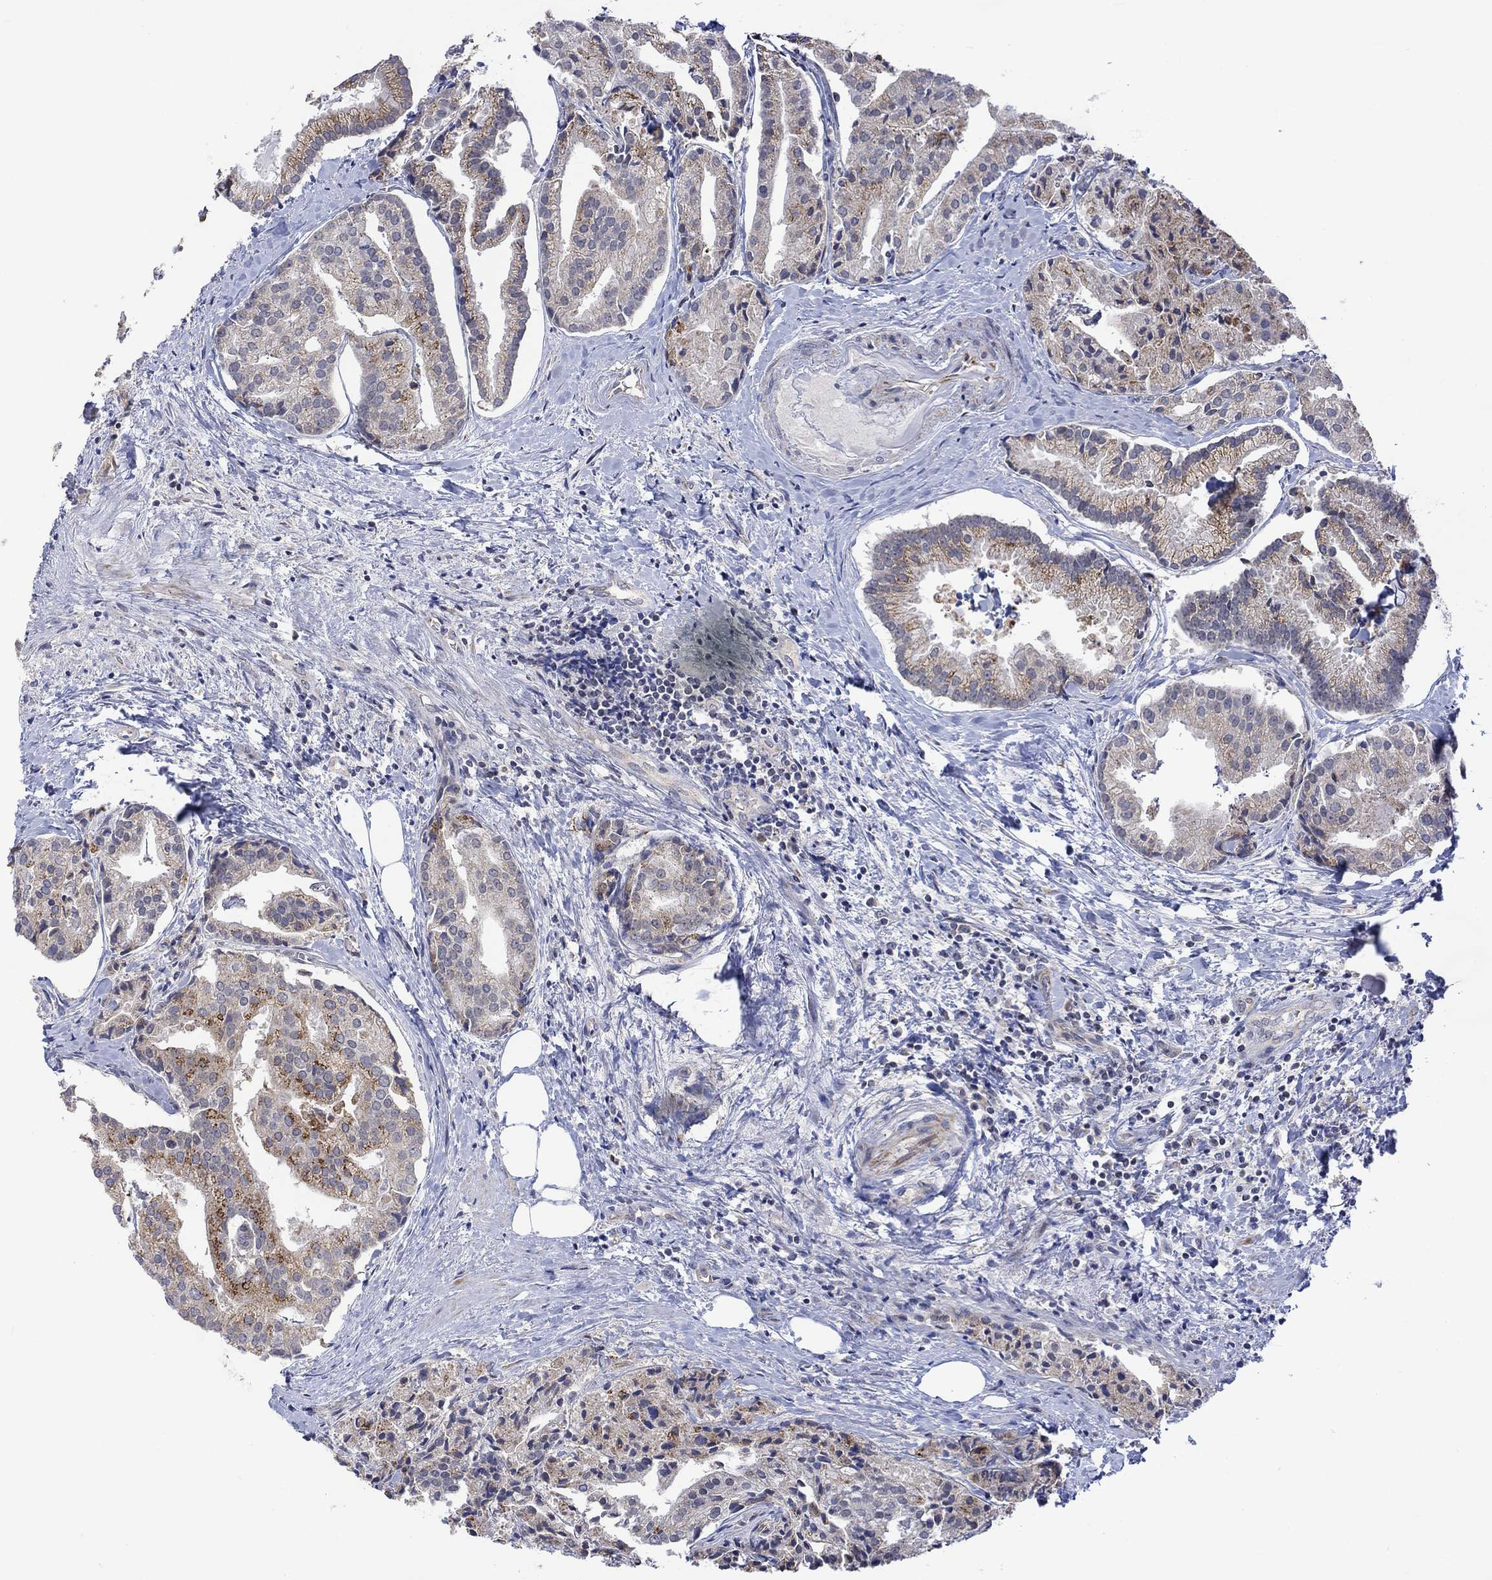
{"staining": {"intensity": "strong", "quantity": "<25%", "location": "cytoplasmic/membranous"}, "tissue": "prostate cancer", "cell_type": "Tumor cells", "image_type": "cancer", "snomed": [{"axis": "morphology", "description": "Adenocarcinoma, NOS"}, {"axis": "topography", "description": "Prostate and seminal vesicle, NOS"}, {"axis": "topography", "description": "Prostate"}], "caption": "A brown stain labels strong cytoplasmic/membranous positivity of a protein in prostate cancer tumor cells.", "gene": "SLC48A1", "patient": {"sex": "male", "age": 44}}